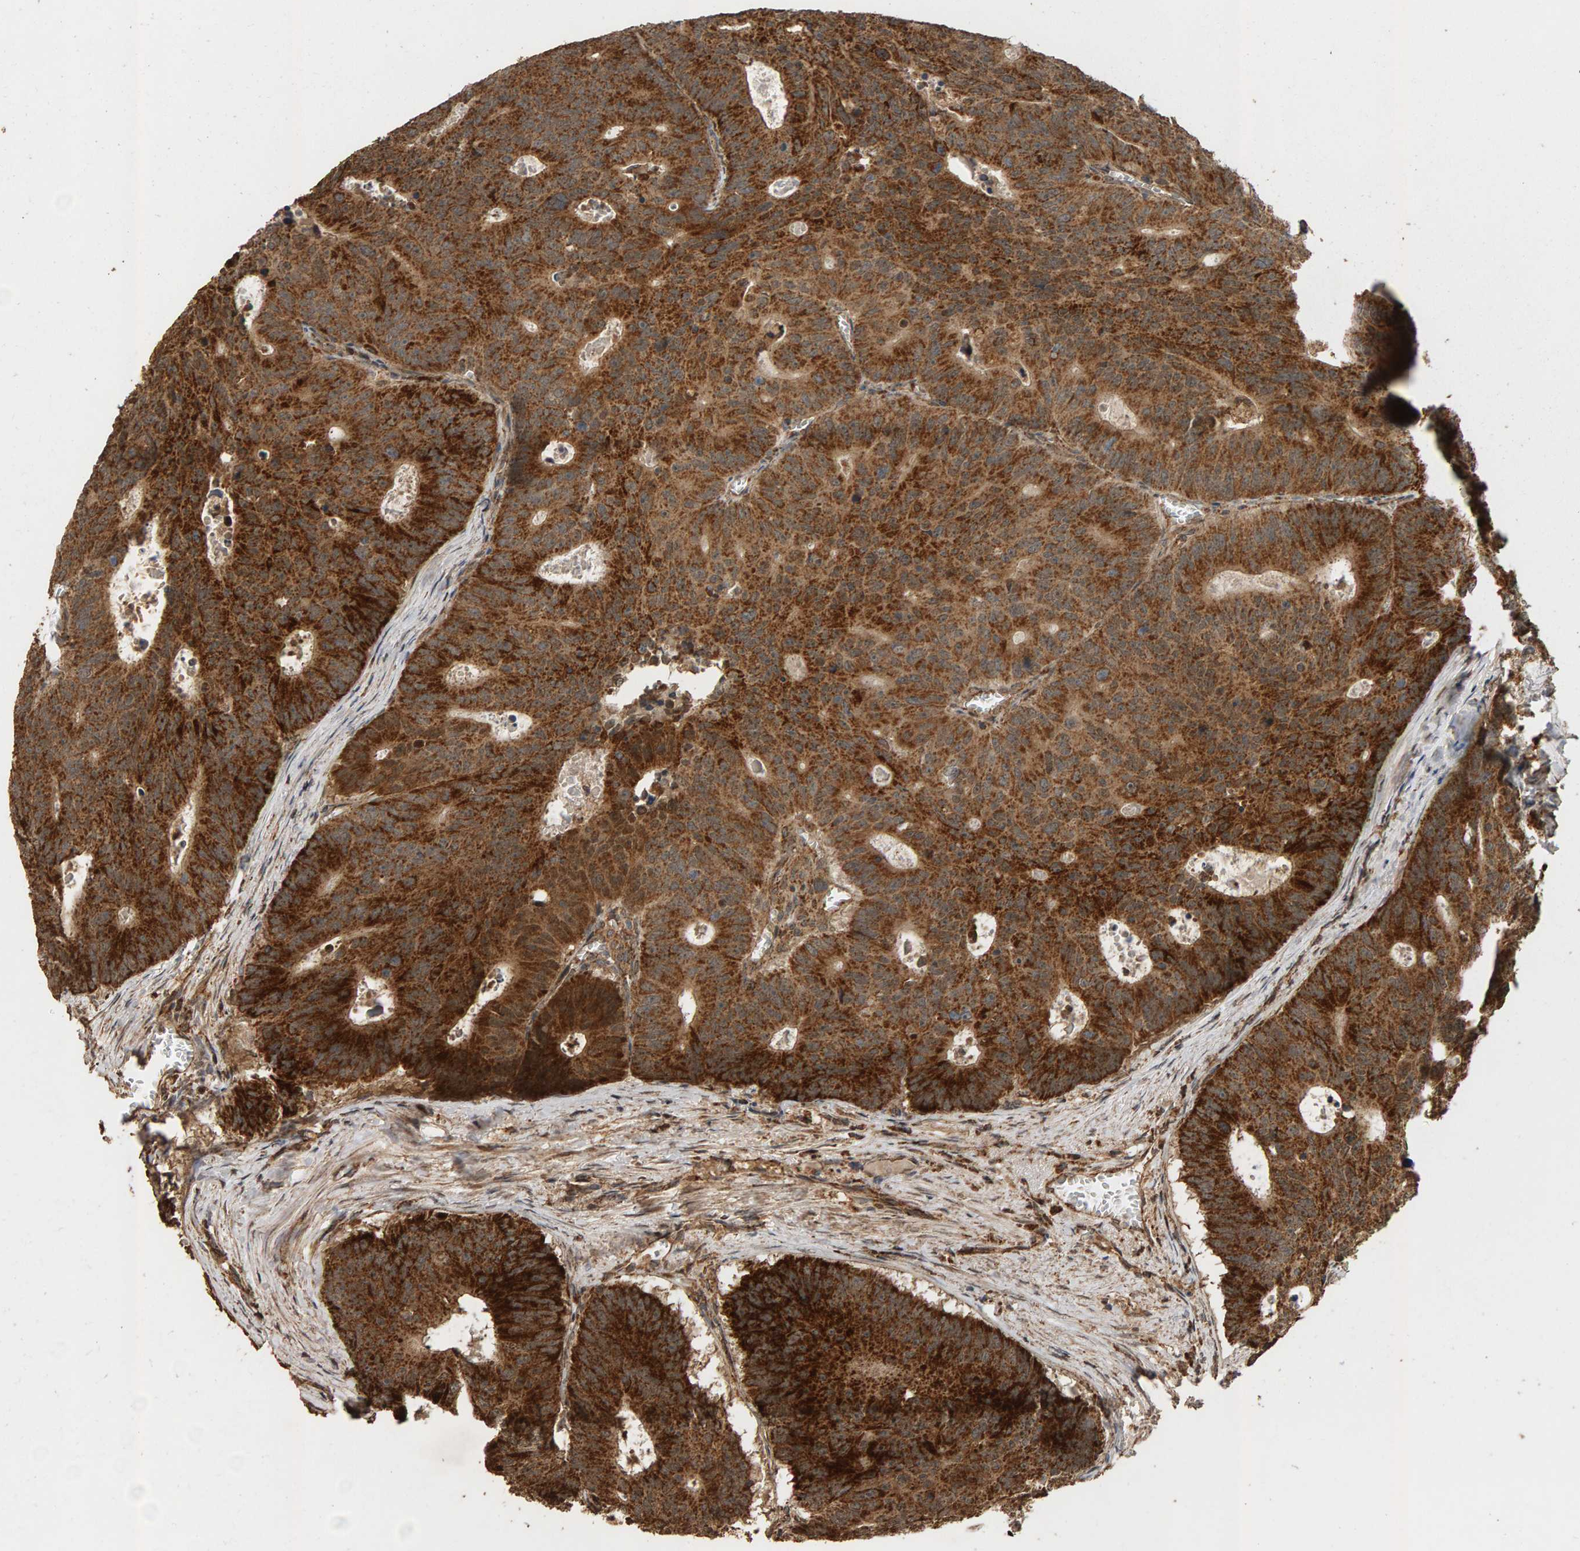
{"staining": {"intensity": "strong", "quantity": ">75%", "location": "cytoplasmic/membranous"}, "tissue": "colorectal cancer", "cell_type": "Tumor cells", "image_type": "cancer", "snomed": [{"axis": "morphology", "description": "Adenocarcinoma, NOS"}, {"axis": "topography", "description": "Colon"}], "caption": "Protein staining reveals strong cytoplasmic/membranous positivity in approximately >75% of tumor cells in adenocarcinoma (colorectal).", "gene": "GSTK1", "patient": {"sex": "male", "age": 87}}